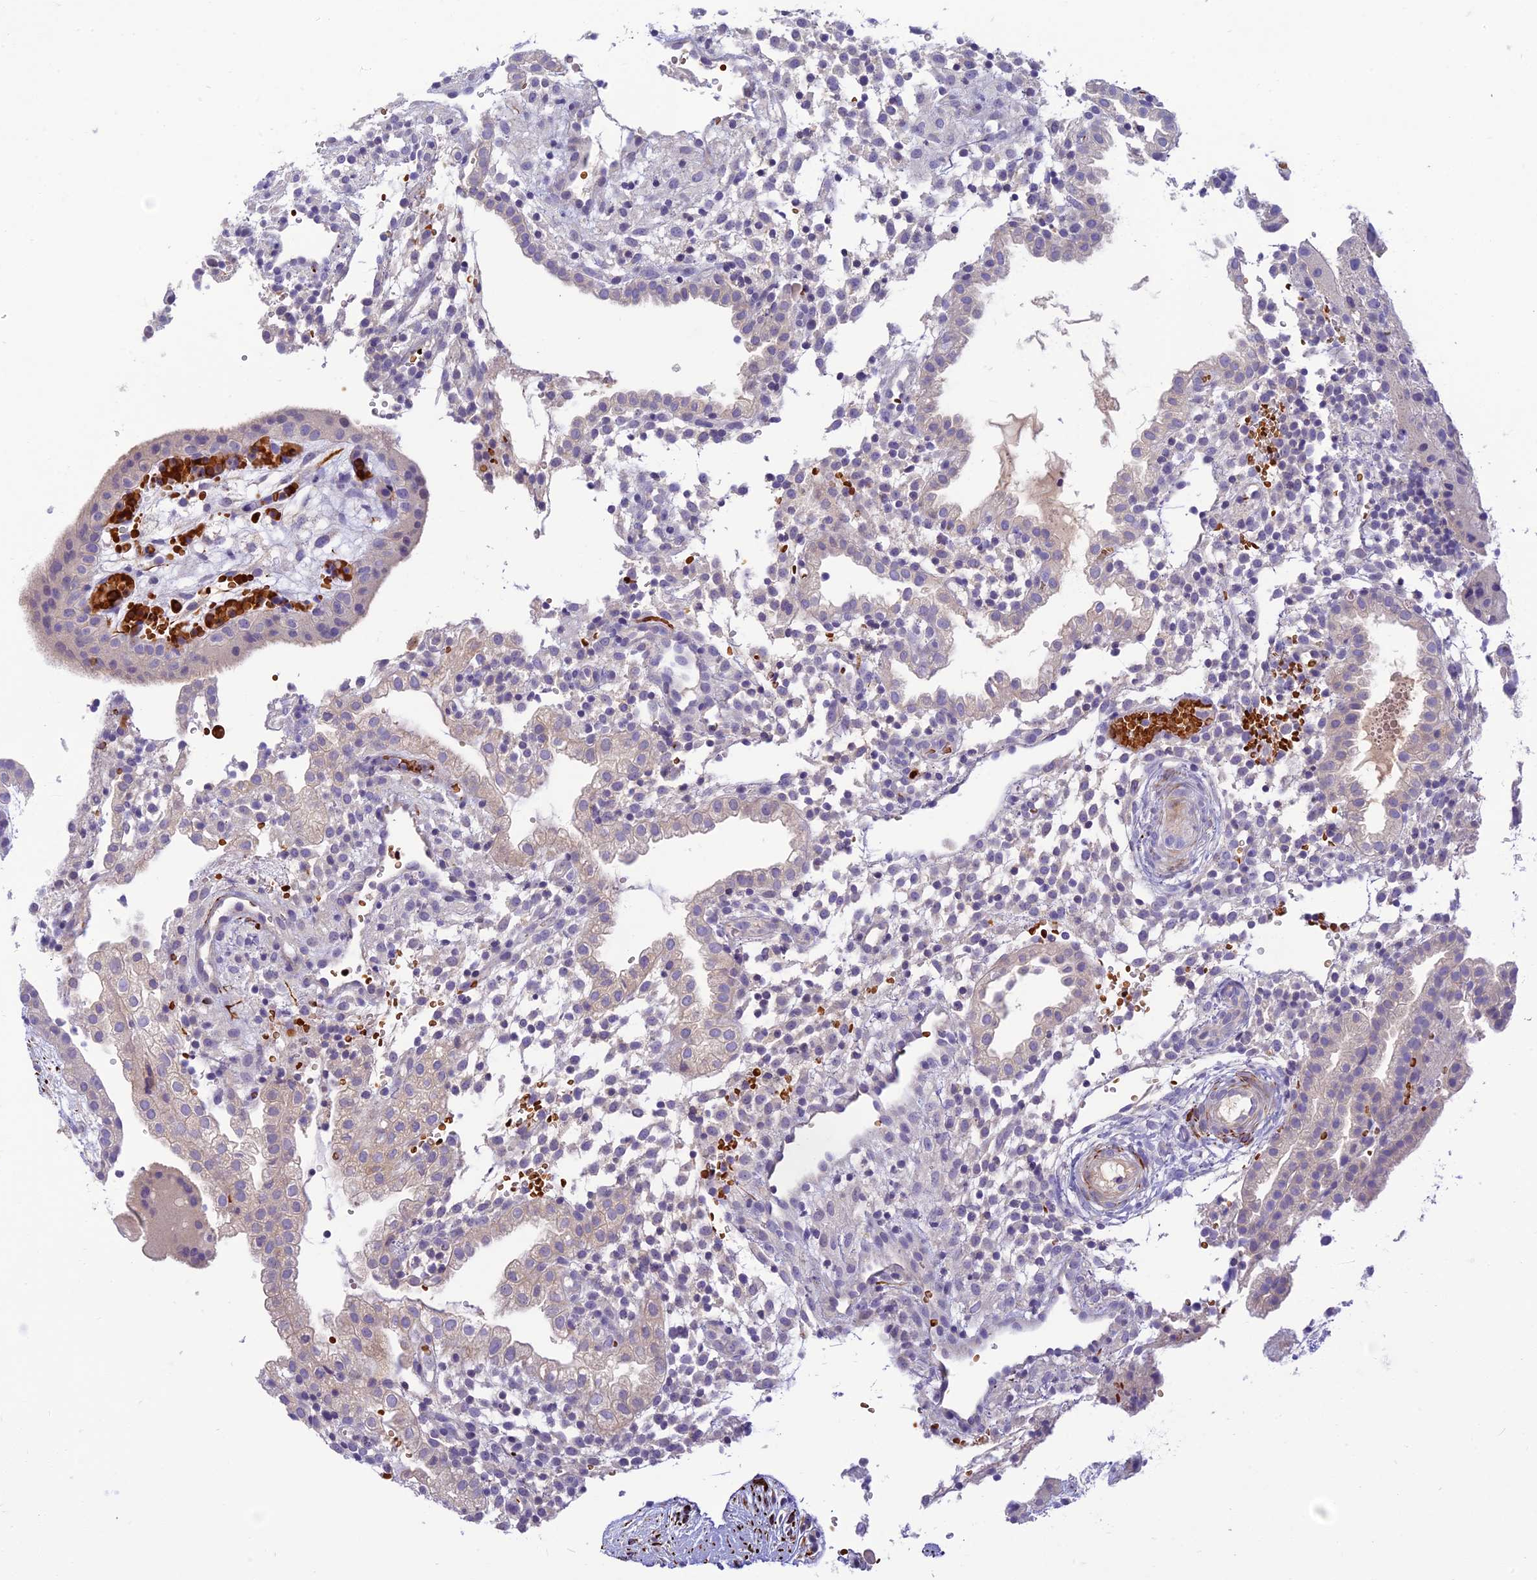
{"staining": {"intensity": "moderate", "quantity": "<25%", "location": "cytoplasmic/membranous"}, "tissue": "placenta", "cell_type": "Decidual cells", "image_type": "normal", "snomed": [{"axis": "morphology", "description": "Normal tissue, NOS"}, {"axis": "topography", "description": "Placenta"}], "caption": "Immunohistochemical staining of benign human placenta shows low levels of moderate cytoplasmic/membranous expression in about <25% of decidual cells.", "gene": "CLIP4", "patient": {"sex": "female", "age": 18}}